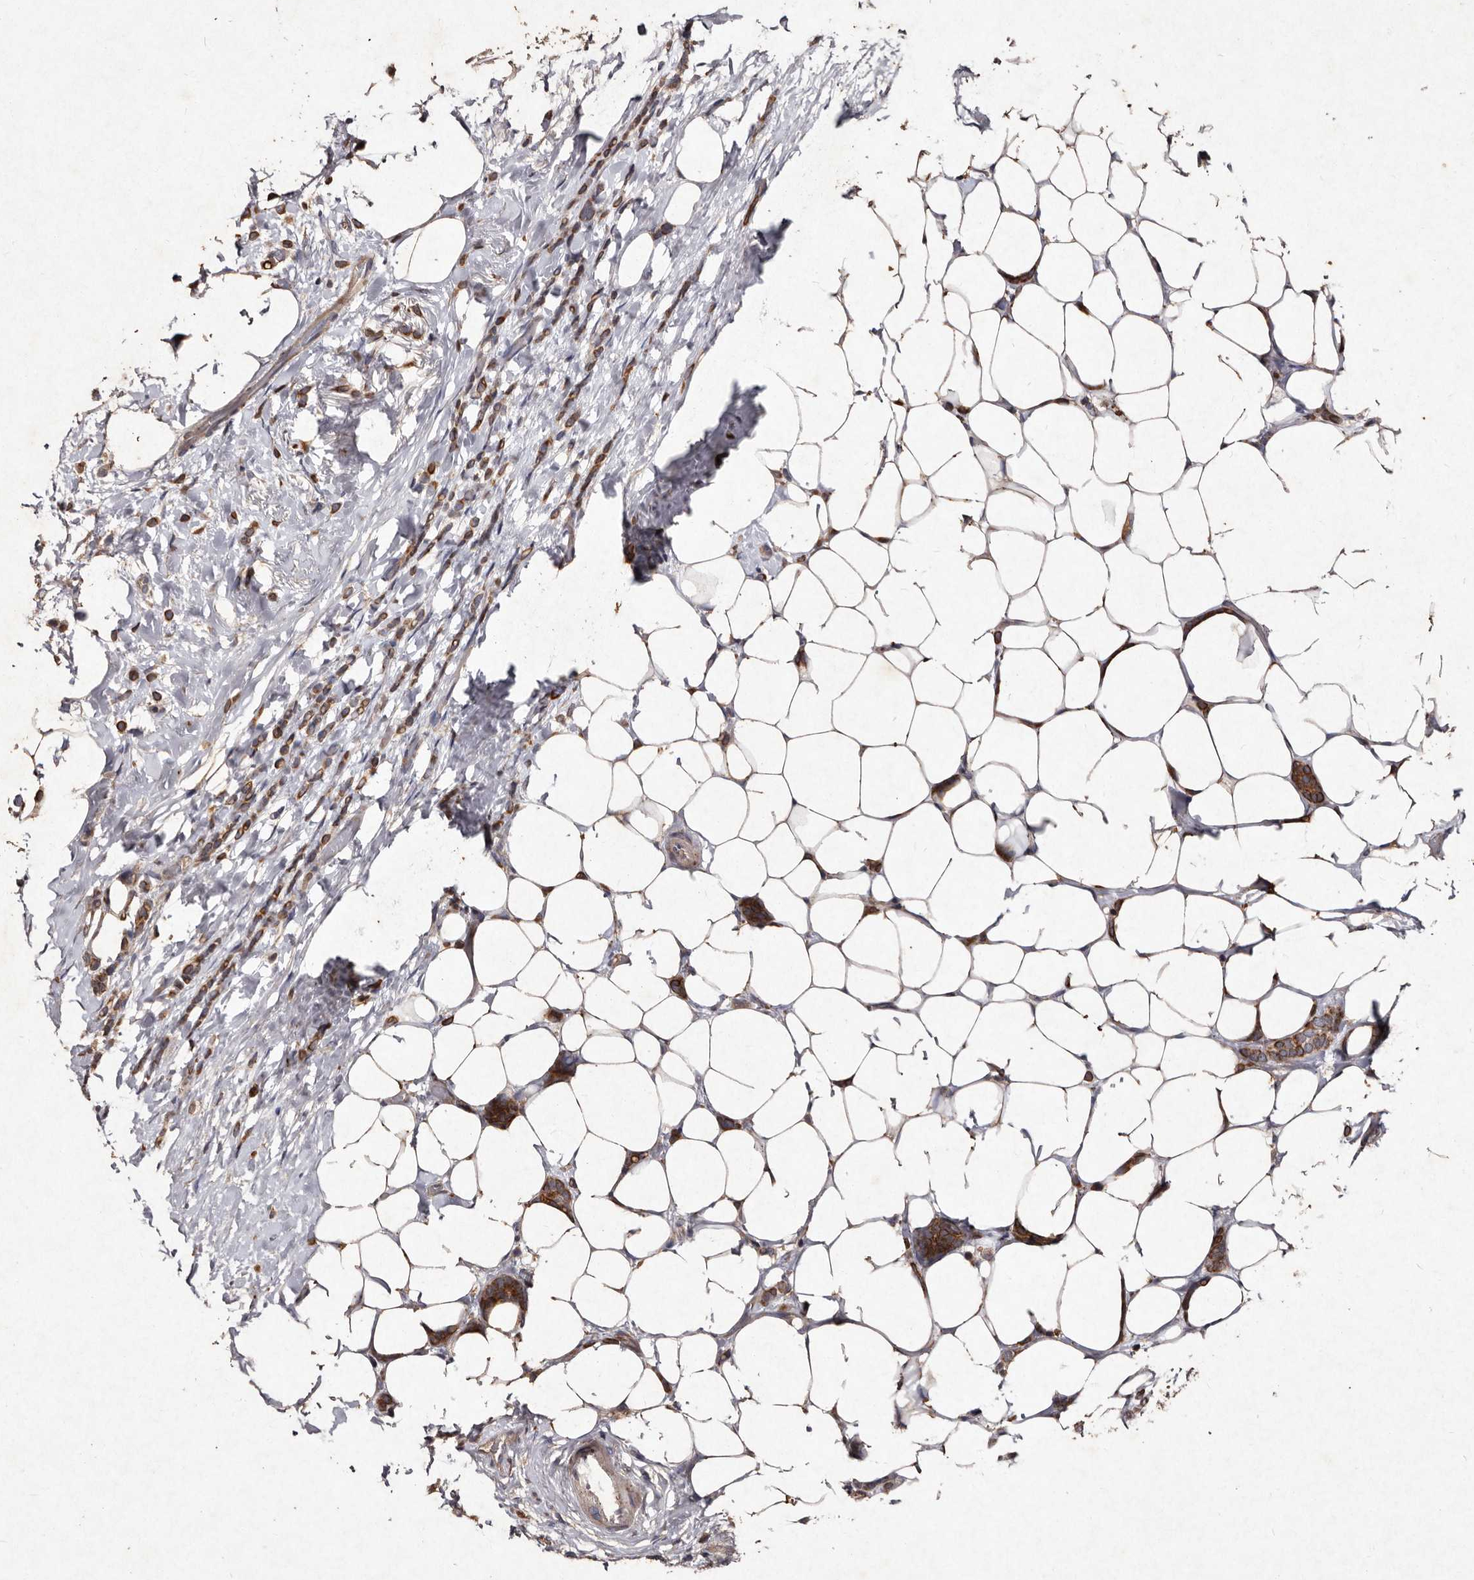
{"staining": {"intensity": "moderate", "quantity": ">75%", "location": "cytoplasmic/membranous"}, "tissue": "breast cancer", "cell_type": "Tumor cells", "image_type": "cancer", "snomed": [{"axis": "morphology", "description": "Lobular carcinoma"}, {"axis": "topography", "description": "Breast"}], "caption": "Protein expression analysis of breast lobular carcinoma reveals moderate cytoplasmic/membranous staining in about >75% of tumor cells. The staining was performed using DAB, with brown indicating positive protein expression. Nuclei are stained blue with hematoxylin.", "gene": "TFB1M", "patient": {"sex": "female", "age": 50}}